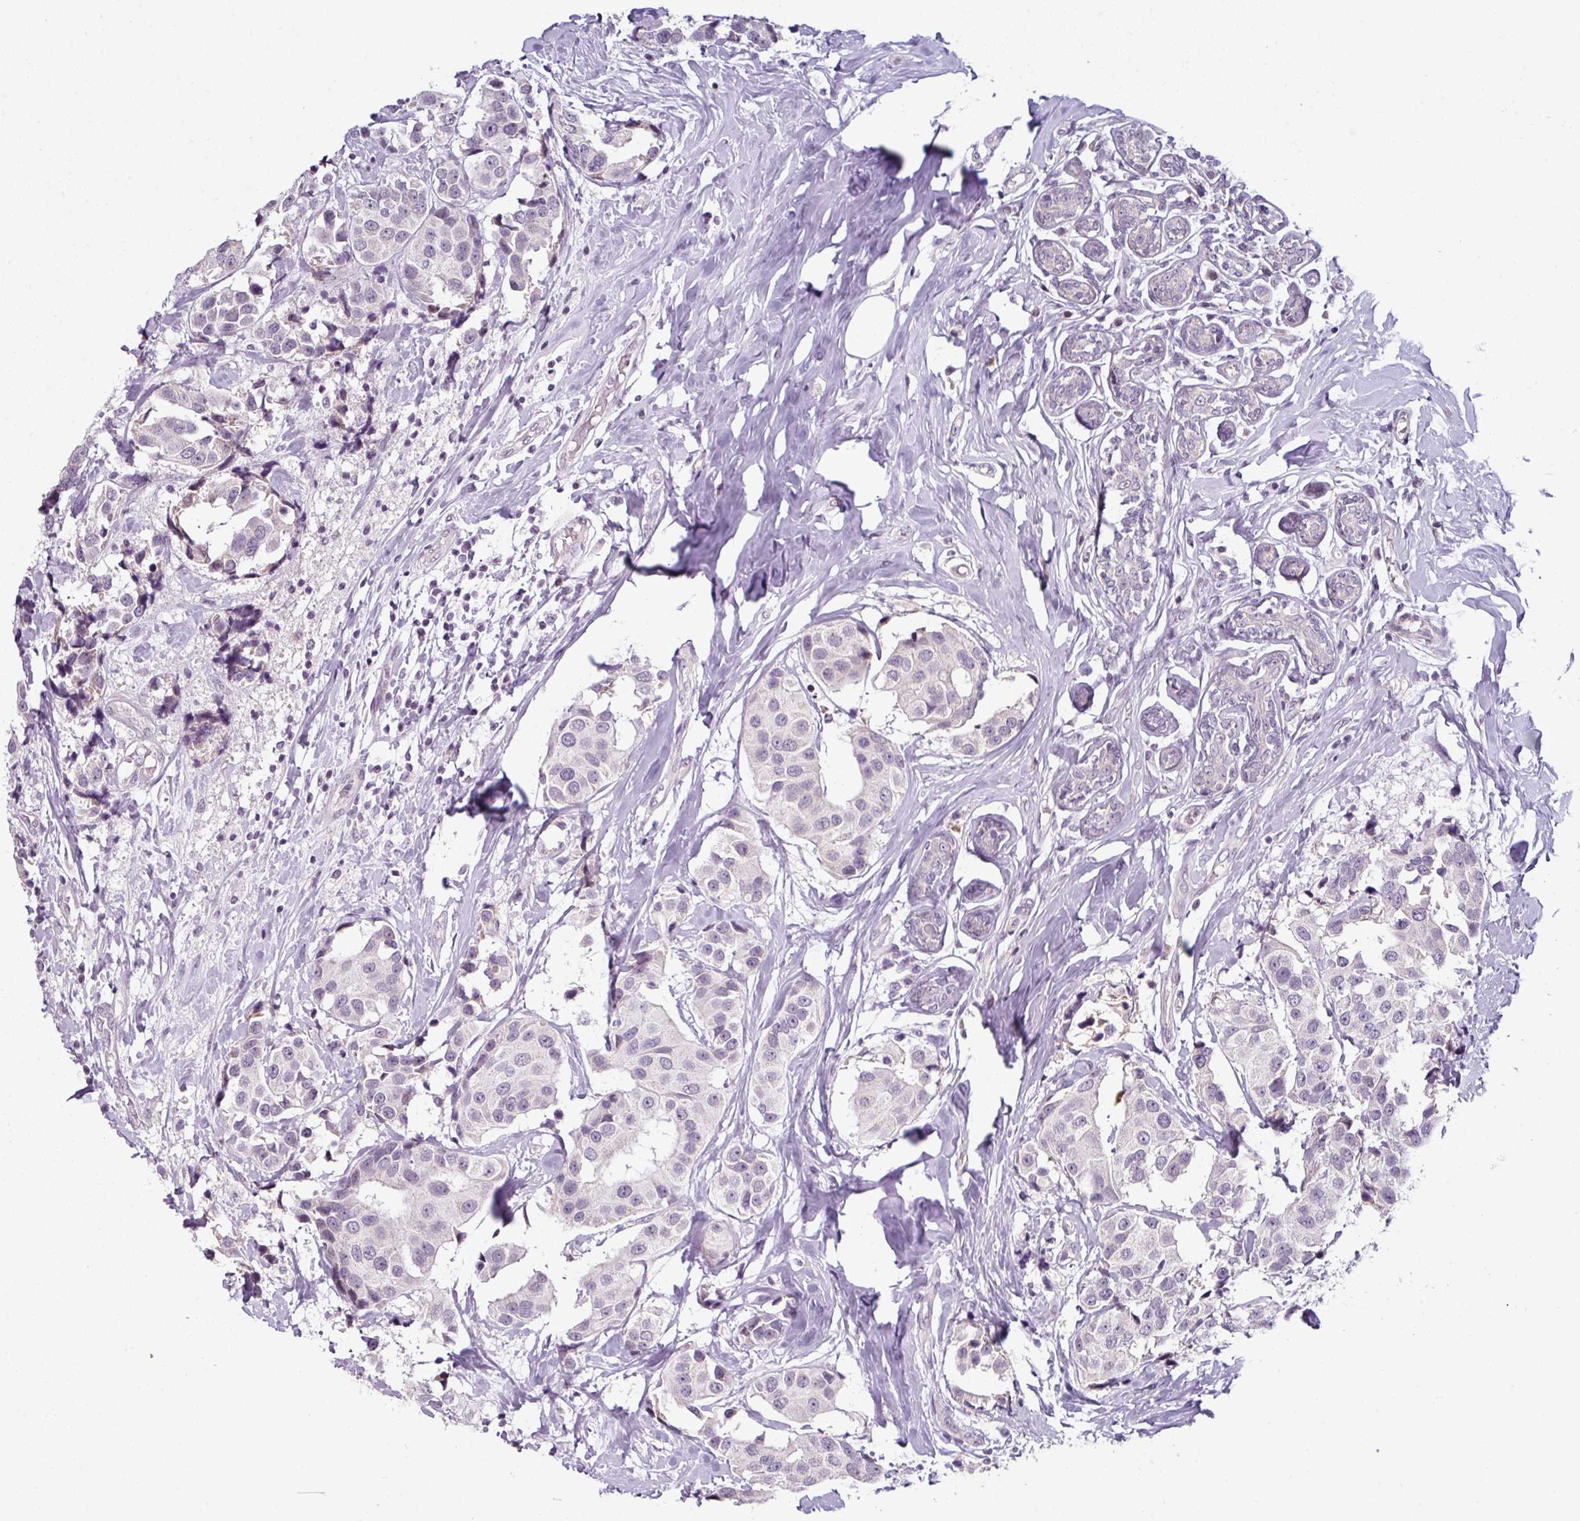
{"staining": {"intensity": "negative", "quantity": "none", "location": "none"}, "tissue": "breast cancer", "cell_type": "Tumor cells", "image_type": "cancer", "snomed": [{"axis": "morphology", "description": "Normal tissue, NOS"}, {"axis": "morphology", "description": "Duct carcinoma"}, {"axis": "topography", "description": "Breast"}], "caption": "Immunohistochemical staining of human breast invasive ductal carcinoma reveals no significant expression in tumor cells.", "gene": "OR52D1", "patient": {"sex": "female", "age": 39}}